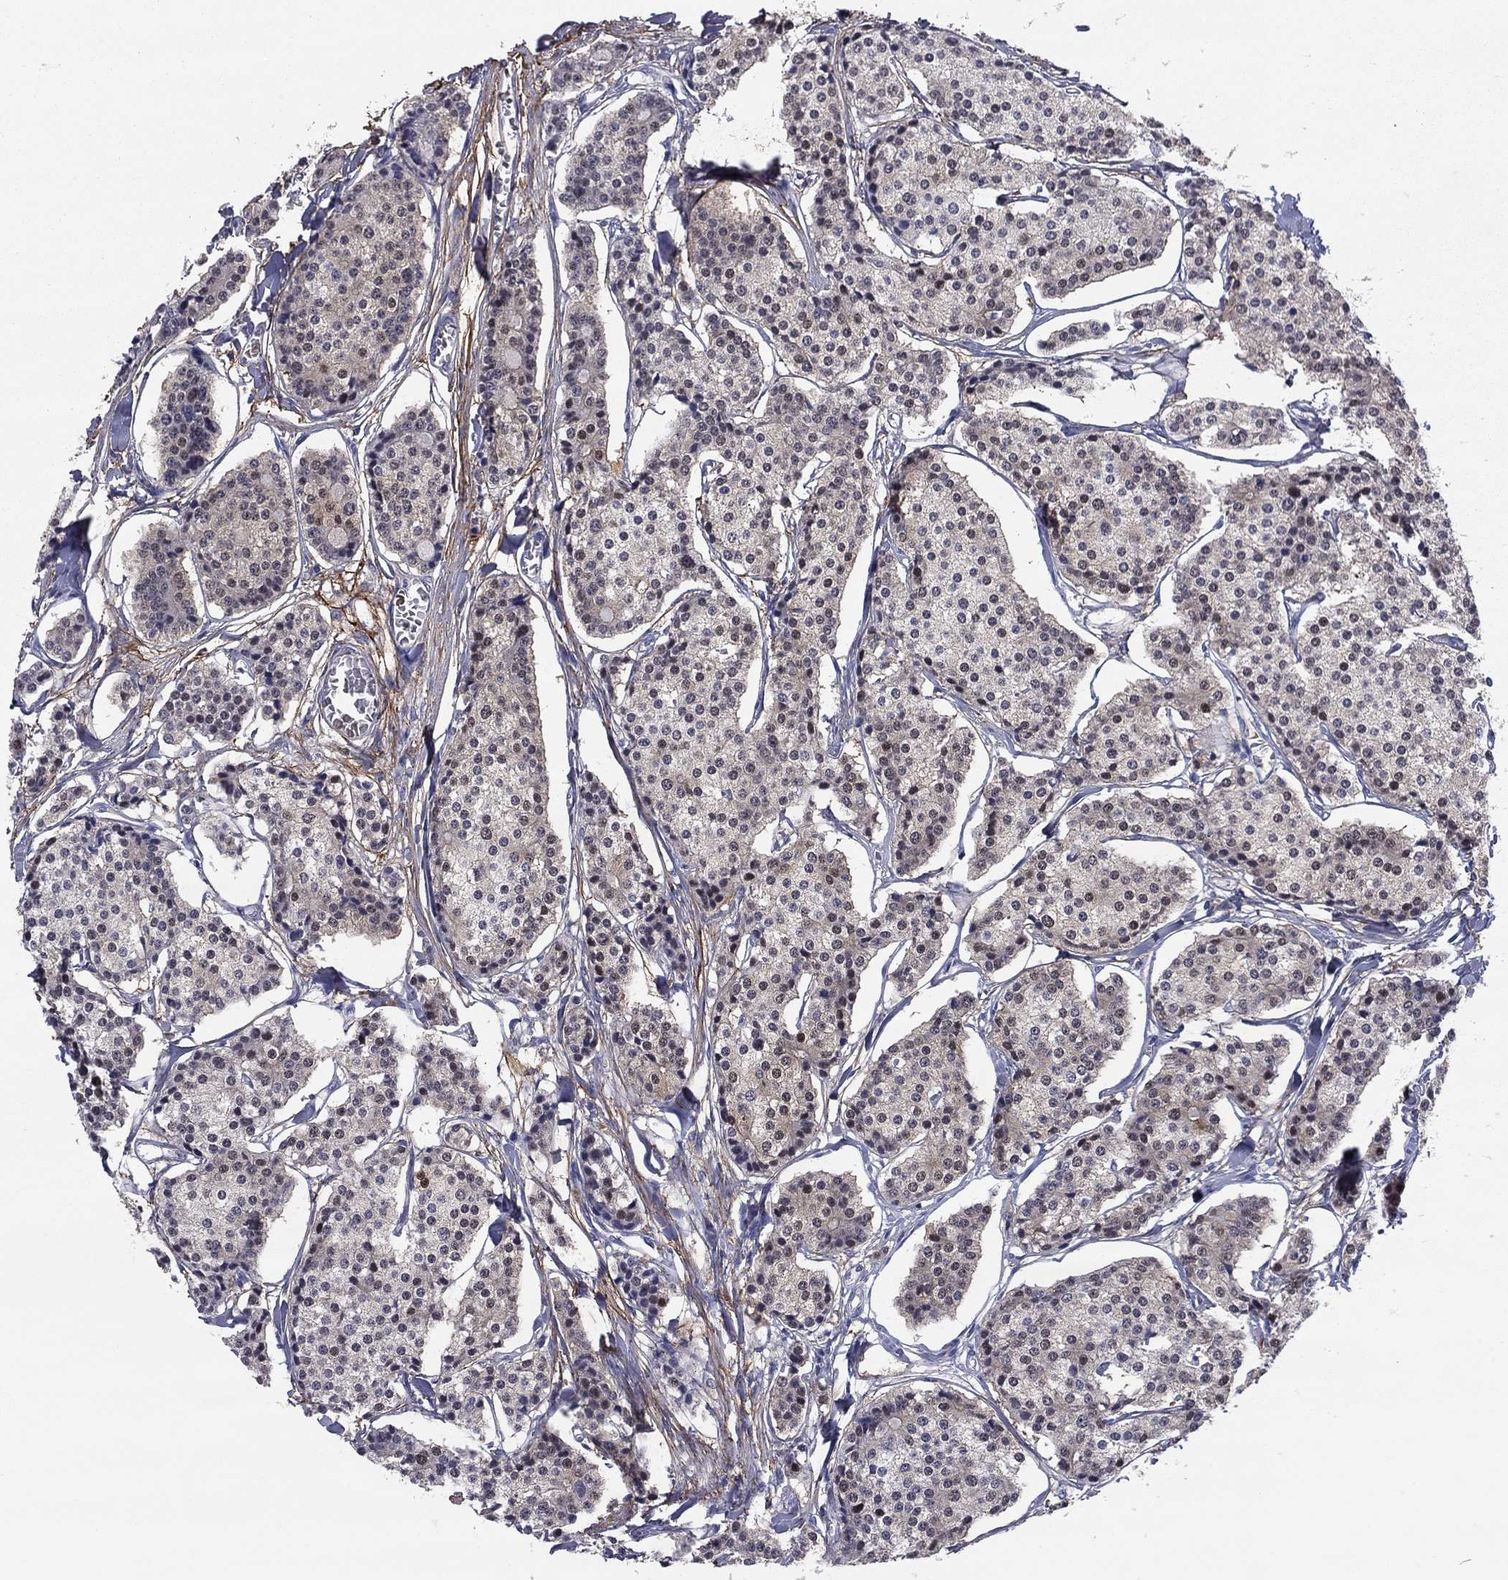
{"staining": {"intensity": "negative", "quantity": "none", "location": "none"}, "tissue": "carcinoid", "cell_type": "Tumor cells", "image_type": "cancer", "snomed": [{"axis": "morphology", "description": "Carcinoid, malignant, NOS"}, {"axis": "topography", "description": "Small intestine"}], "caption": "This is an immunohistochemistry (IHC) photomicrograph of carcinoid. There is no staining in tumor cells.", "gene": "REXO5", "patient": {"sex": "female", "age": 65}}